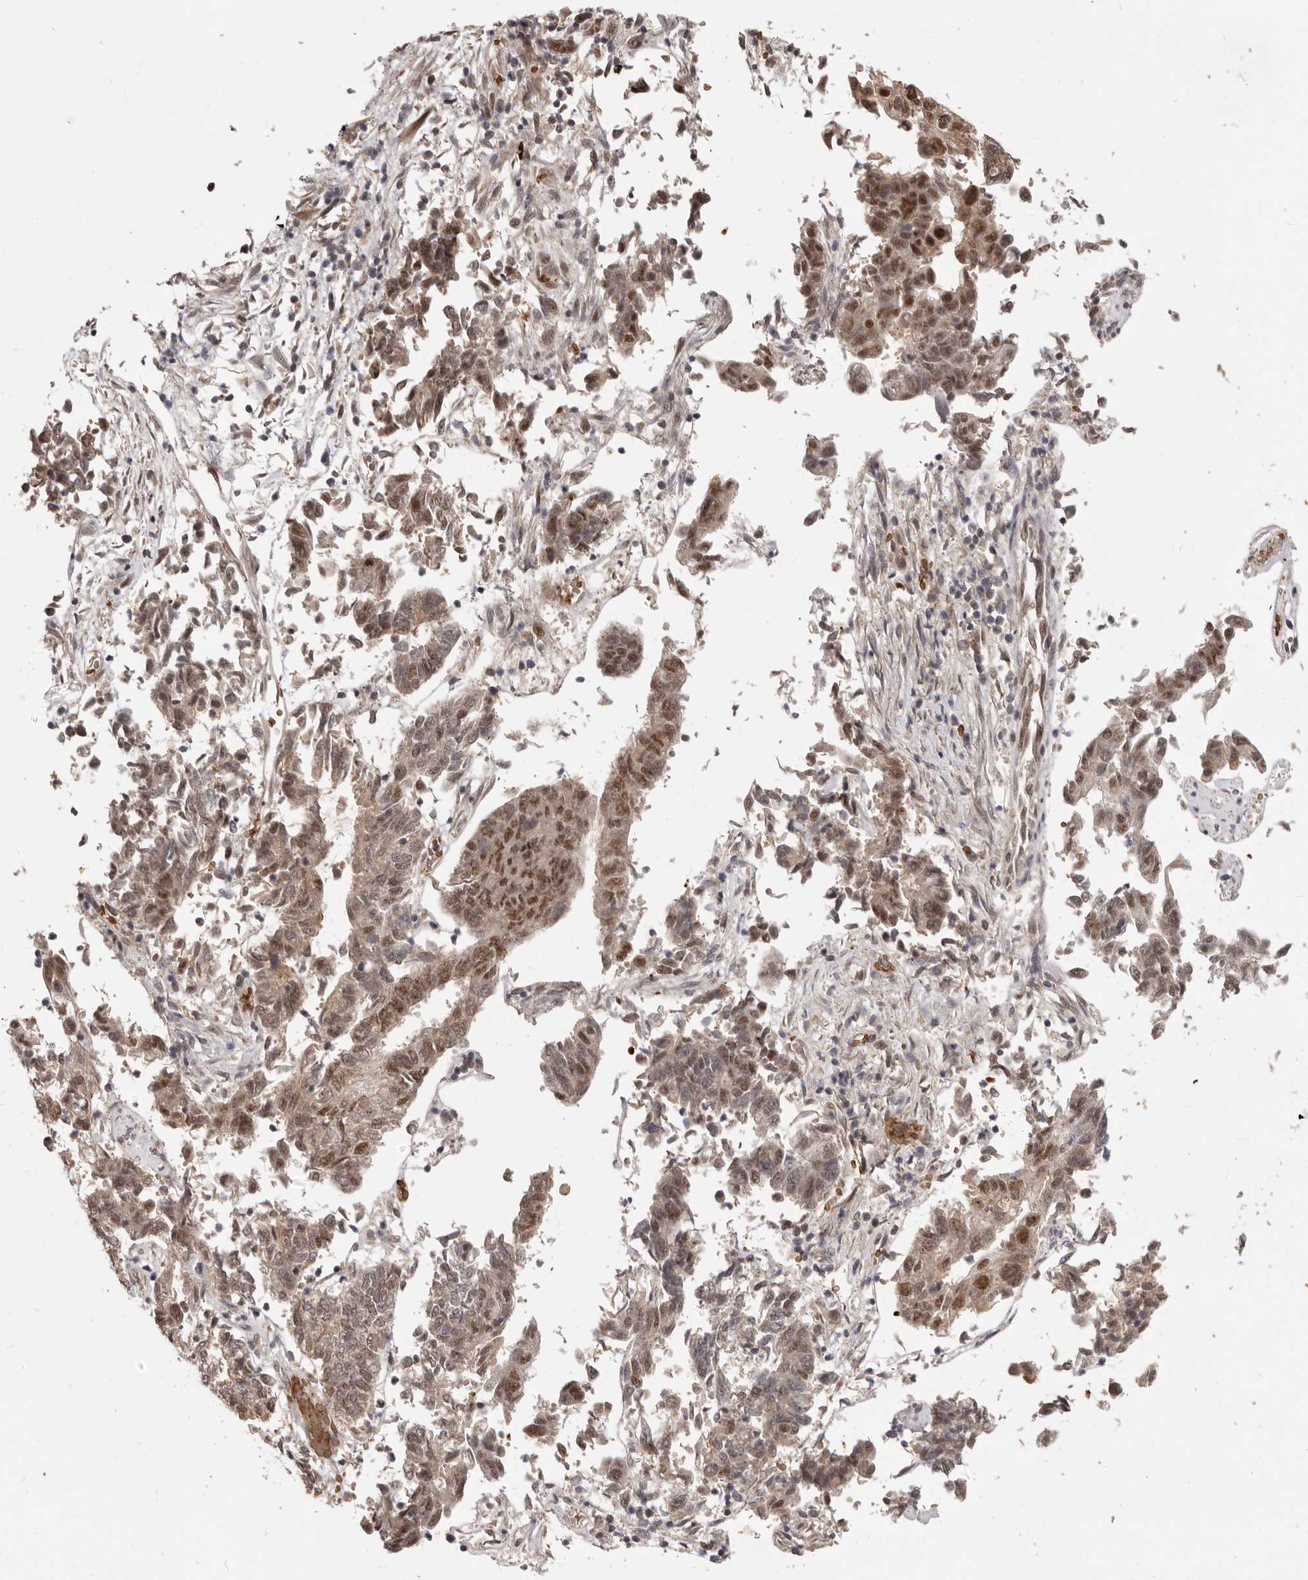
{"staining": {"intensity": "moderate", "quantity": ">75%", "location": "nuclear"}, "tissue": "endometrial cancer", "cell_type": "Tumor cells", "image_type": "cancer", "snomed": [{"axis": "morphology", "description": "Adenocarcinoma, NOS"}, {"axis": "topography", "description": "Endometrium"}], "caption": "Immunohistochemistry staining of endometrial adenocarcinoma, which displays medium levels of moderate nuclear positivity in approximately >75% of tumor cells indicating moderate nuclear protein expression. The staining was performed using DAB (3,3'-diaminobenzidine) (brown) for protein detection and nuclei were counterstained in hematoxylin (blue).", "gene": "NCOA3", "patient": {"sex": "female", "age": 80}}